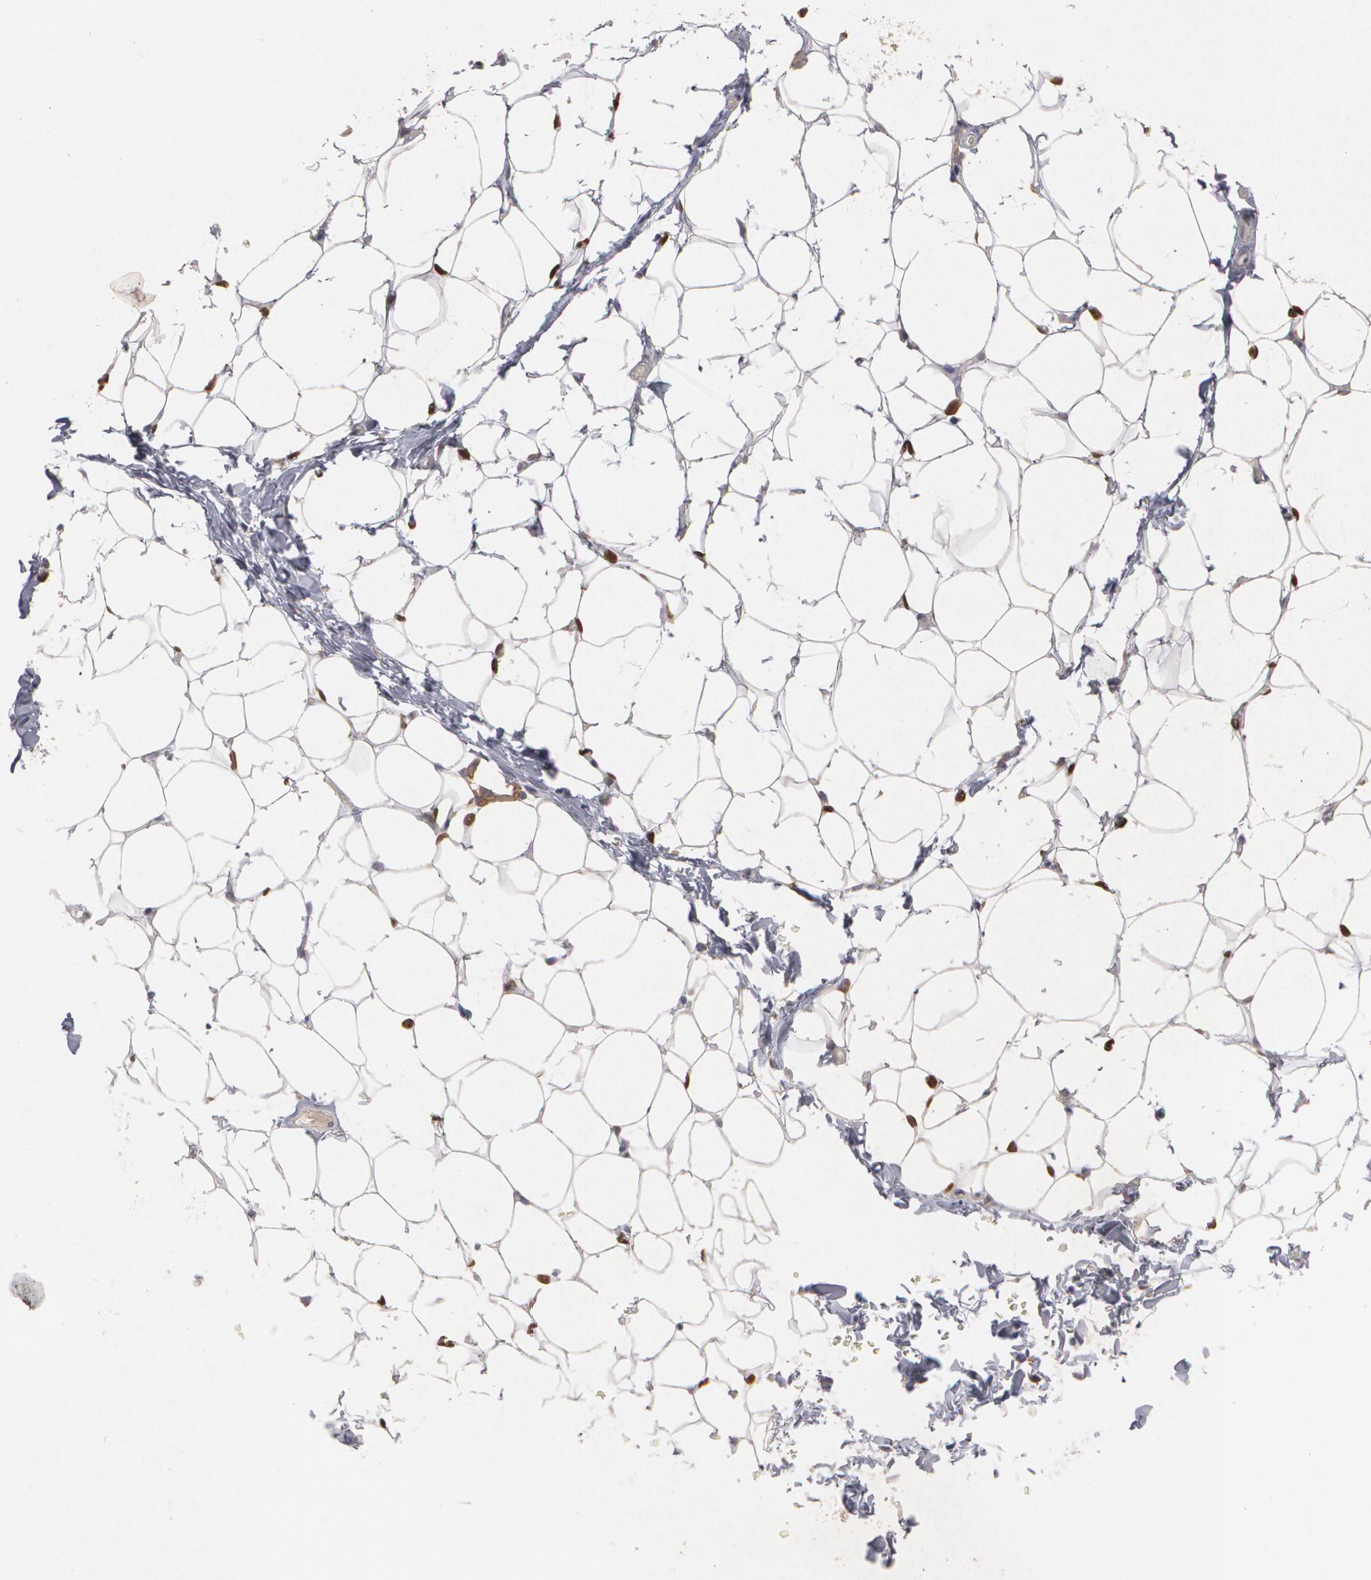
{"staining": {"intensity": "weak", "quantity": "25%-75%", "location": "cytoplasmic/membranous"}, "tissue": "adipose tissue", "cell_type": "Adipocytes", "image_type": "normal", "snomed": [{"axis": "morphology", "description": "Normal tissue, NOS"}, {"axis": "topography", "description": "Soft tissue"}], "caption": "Immunohistochemical staining of benign adipose tissue displays 25%-75% levels of weak cytoplasmic/membranous protein expression in approximately 25%-75% of adipocytes.", "gene": "HTT", "patient": {"sex": "male", "age": 26}}